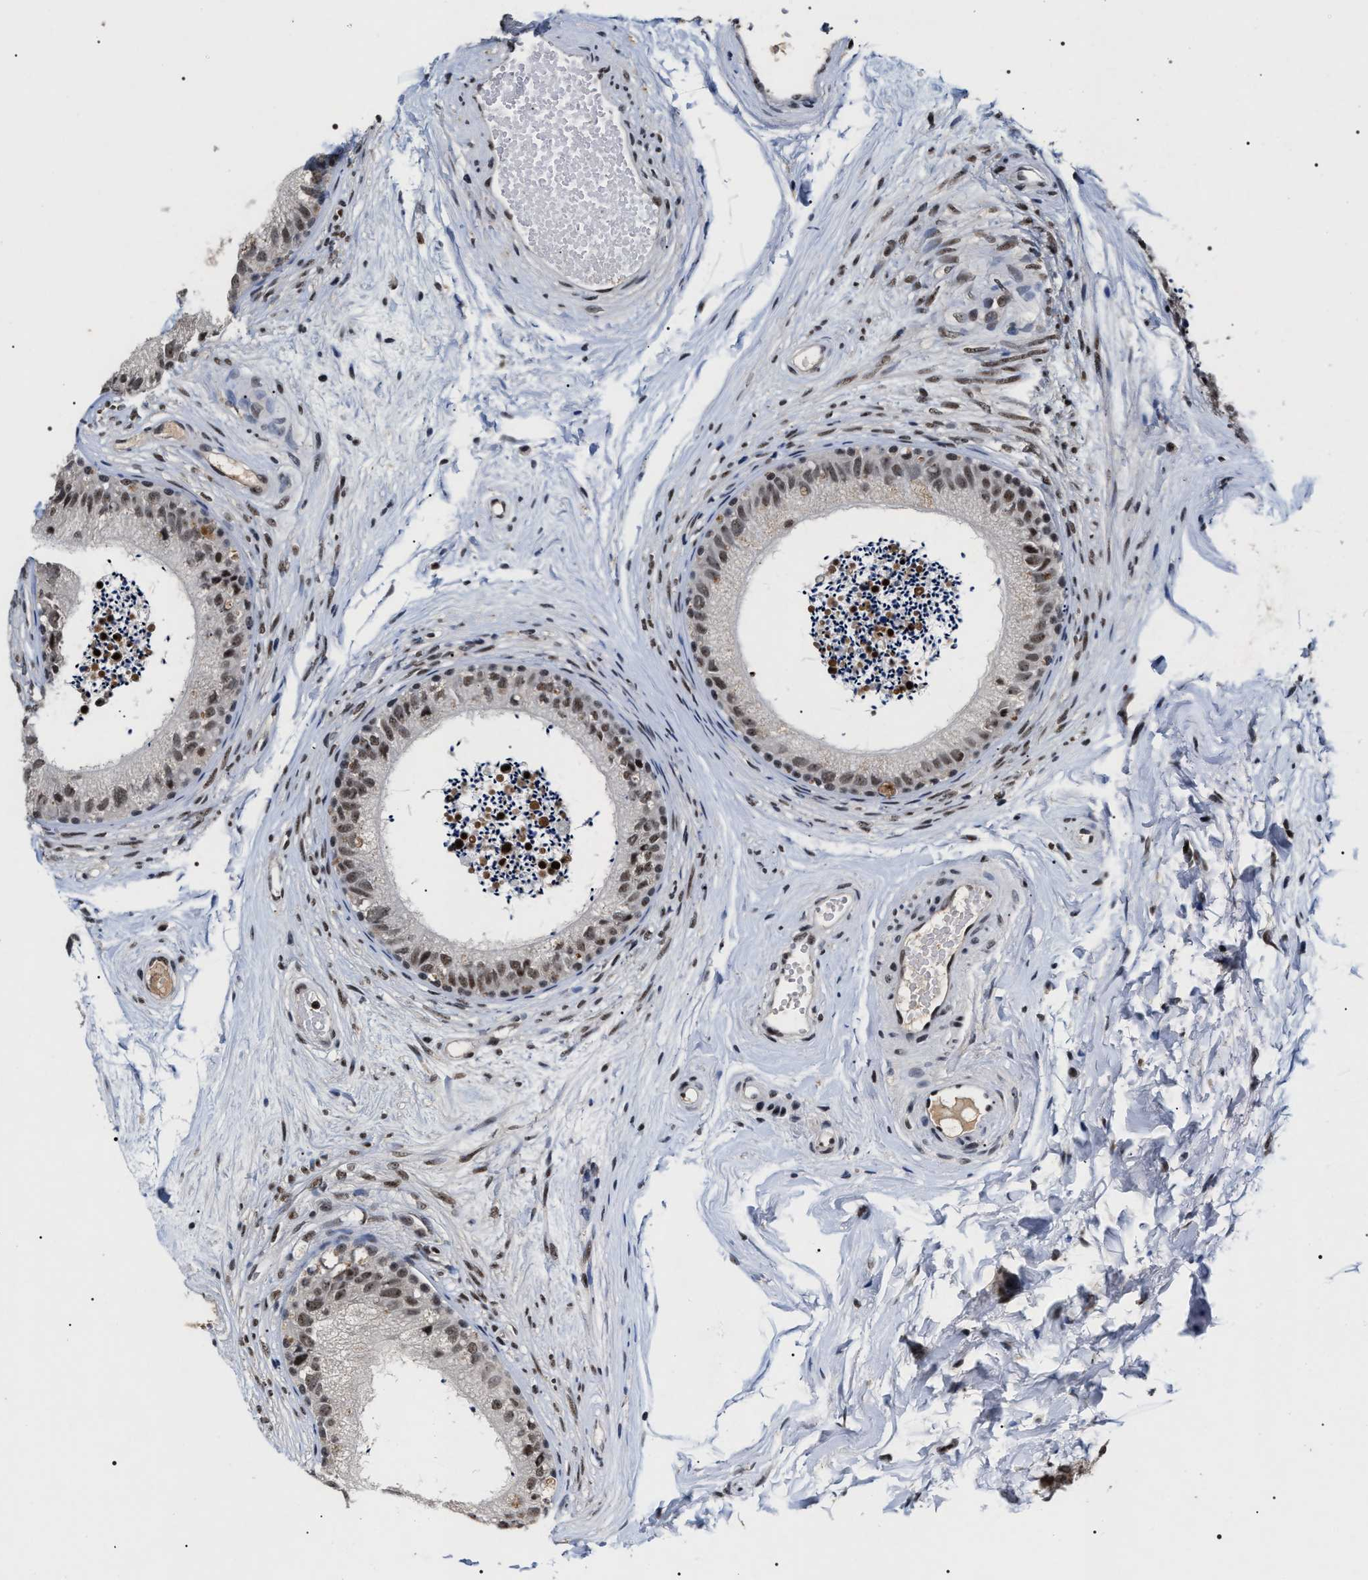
{"staining": {"intensity": "moderate", "quantity": ">75%", "location": "nuclear"}, "tissue": "epididymis", "cell_type": "Glandular cells", "image_type": "normal", "snomed": [{"axis": "morphology", "description": "Normal tissue, NOS"}, {"axis": "topography", "description": "Epididymis"}], "caption": "This image reveals immunohistochemistry staining of unremarkable epididymis, with medium moderate nuclear positivity in approximately >75% of glandular cells.", "gene": "RRP1B", "patient": {"sex": "male", "age": 56}}